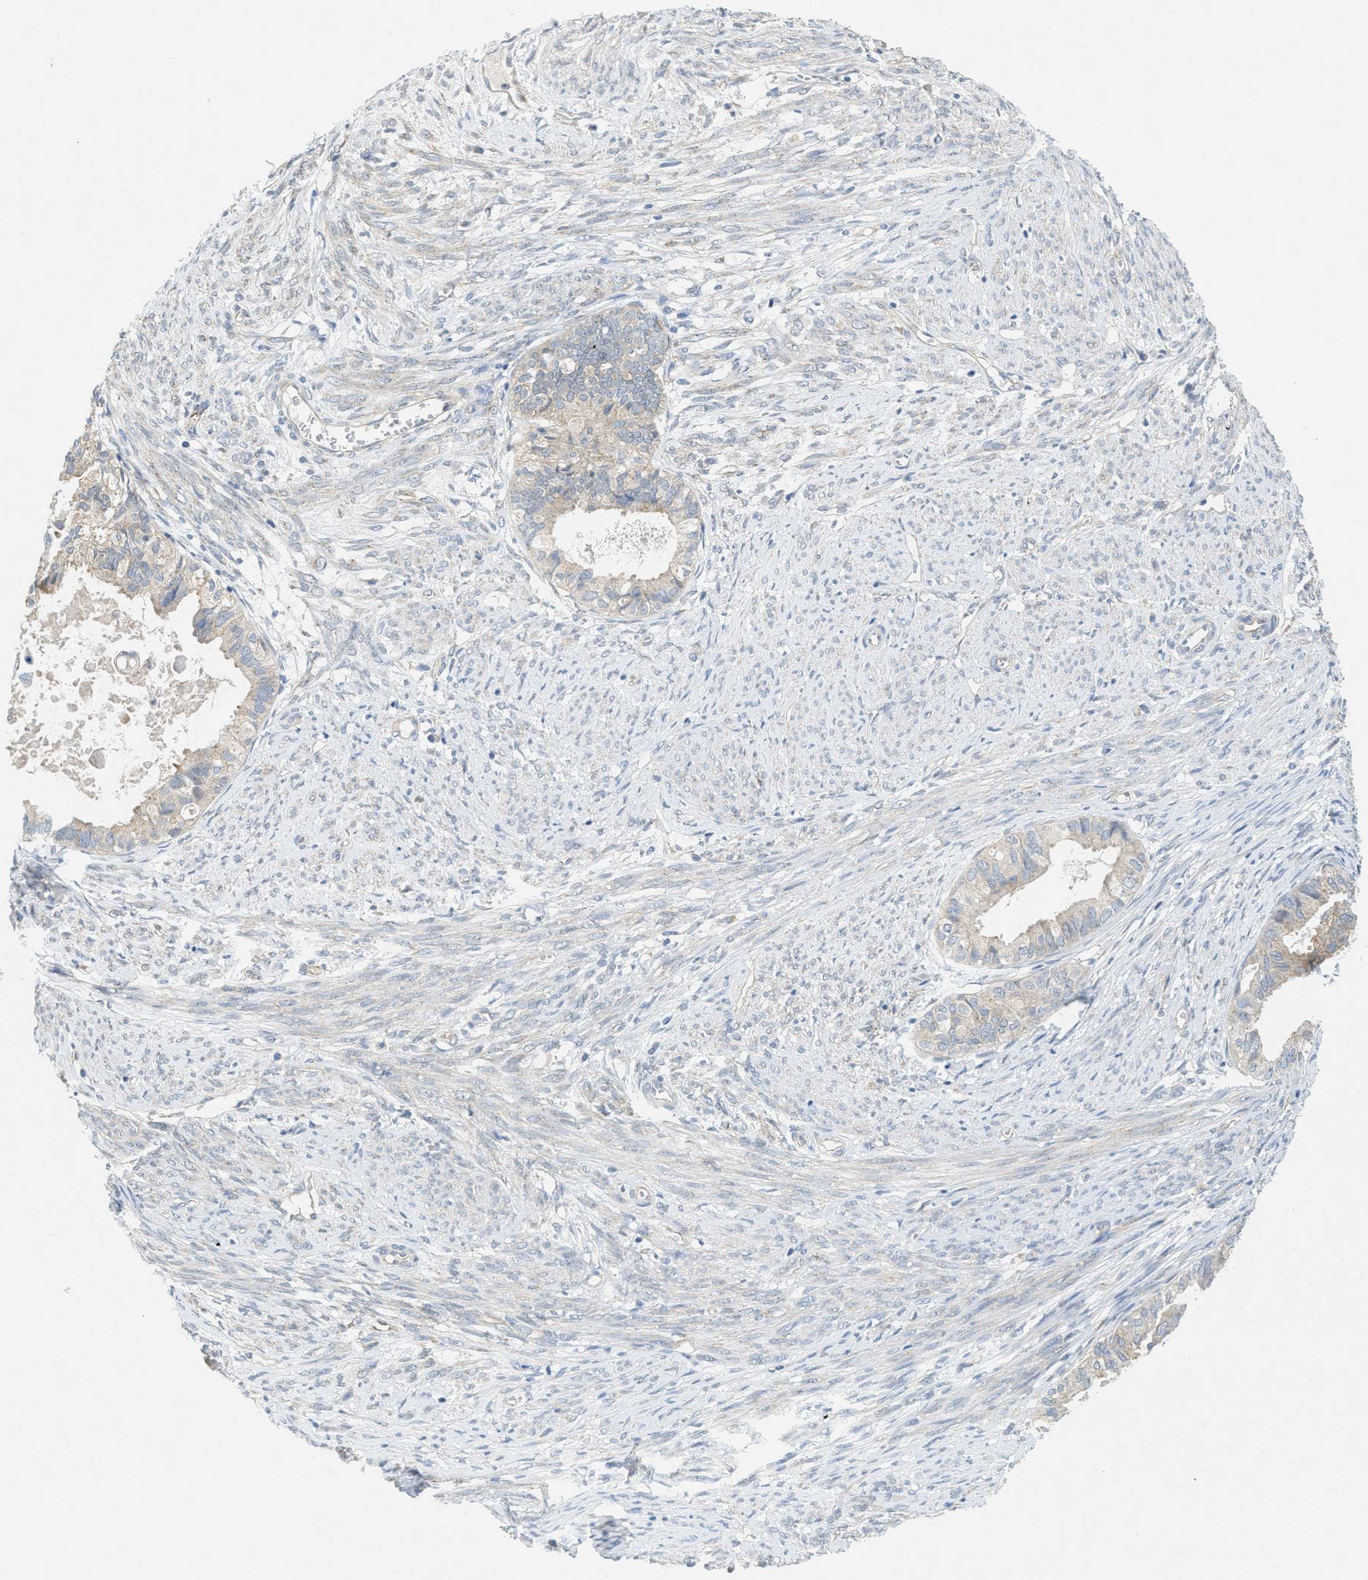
{"staining": {"intensity": "weak", "quantity": "<25%", "location": "cytoplasmic/membranous"}, "tissue": "cervical cancer", "cell_type": "Tumor cells", "image_type": "cancer", "snomed": [{"axis": "morphology", "description": "Normal tissue, NOS"}, {"axis": "morphology", "description": "Adenocarcinoma, NOS"}, {"axis": "topography", "description": "Cervix"}, {"axis": "topography", "description": "Endometrium"}], "caption": "Immunohistochemistry micrograph of cervical cancer (adenocarcinoma) stained for a protein (brown), which reveals no expression in tumor cells.", "gene": "ZFYVE9", "patient": {"sex": "female", "age": 86}}